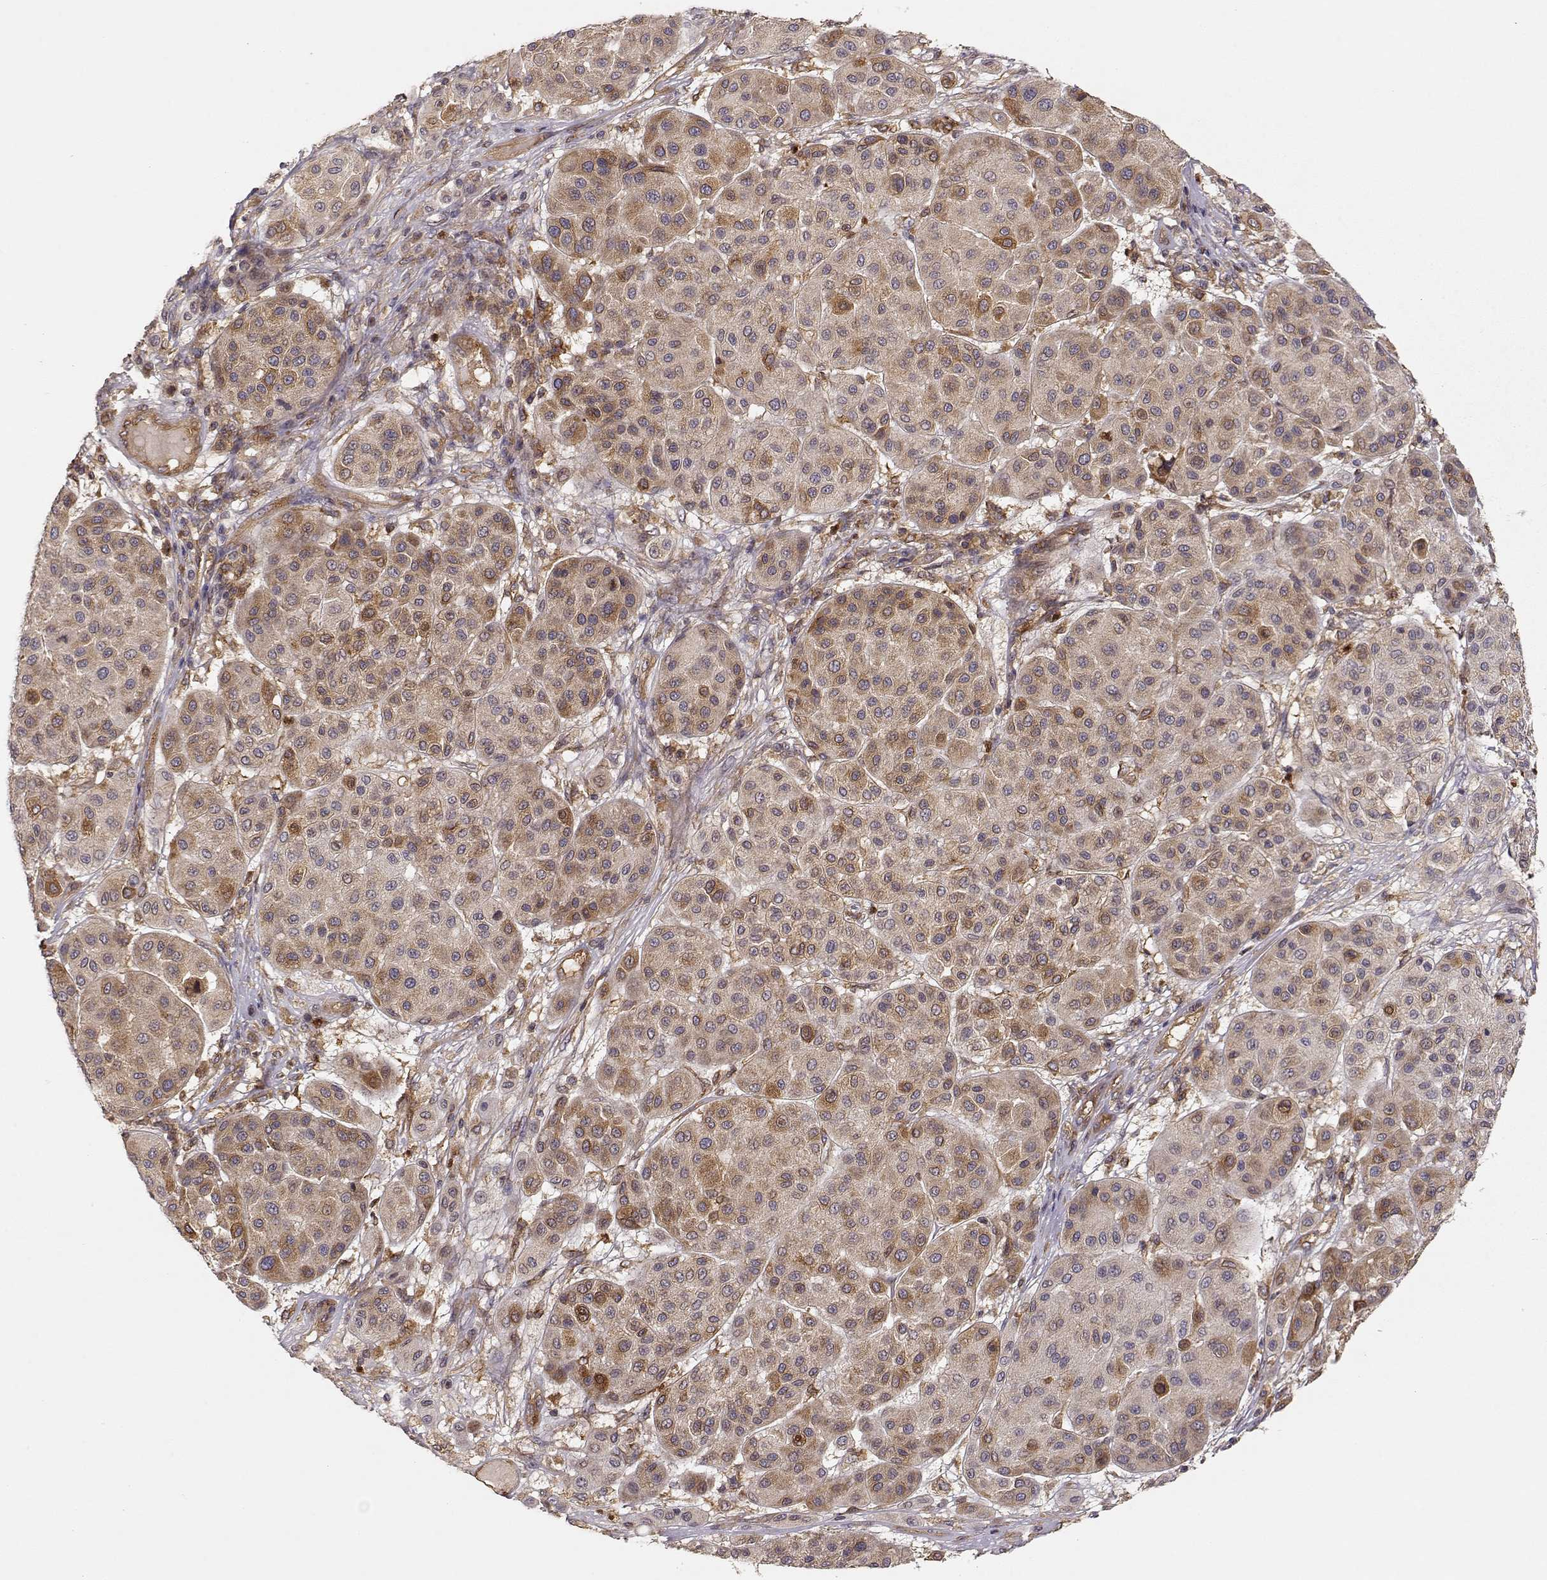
{"staining": {"intensity": "moderate", "quantity": ">75%", "location": "cytoplasmic/membranous"}, "tissue": "melanoma", "cell_type": "Tumor cells", "image_type": "cancer", "snomed": [{"axis": "morphology", "description": "Malignant melanoma, Metastatic site"}, {"axis": "topography", "description": "Smooth muscle"}], "caption": "Moderate cytoplasmic/membranous staining for a protein is appreciated in approximately >75% of tumor cells of melanoma using IHC.", "gene": "ARHGEF2", "patient": {"sex": "male", "age": 41}}